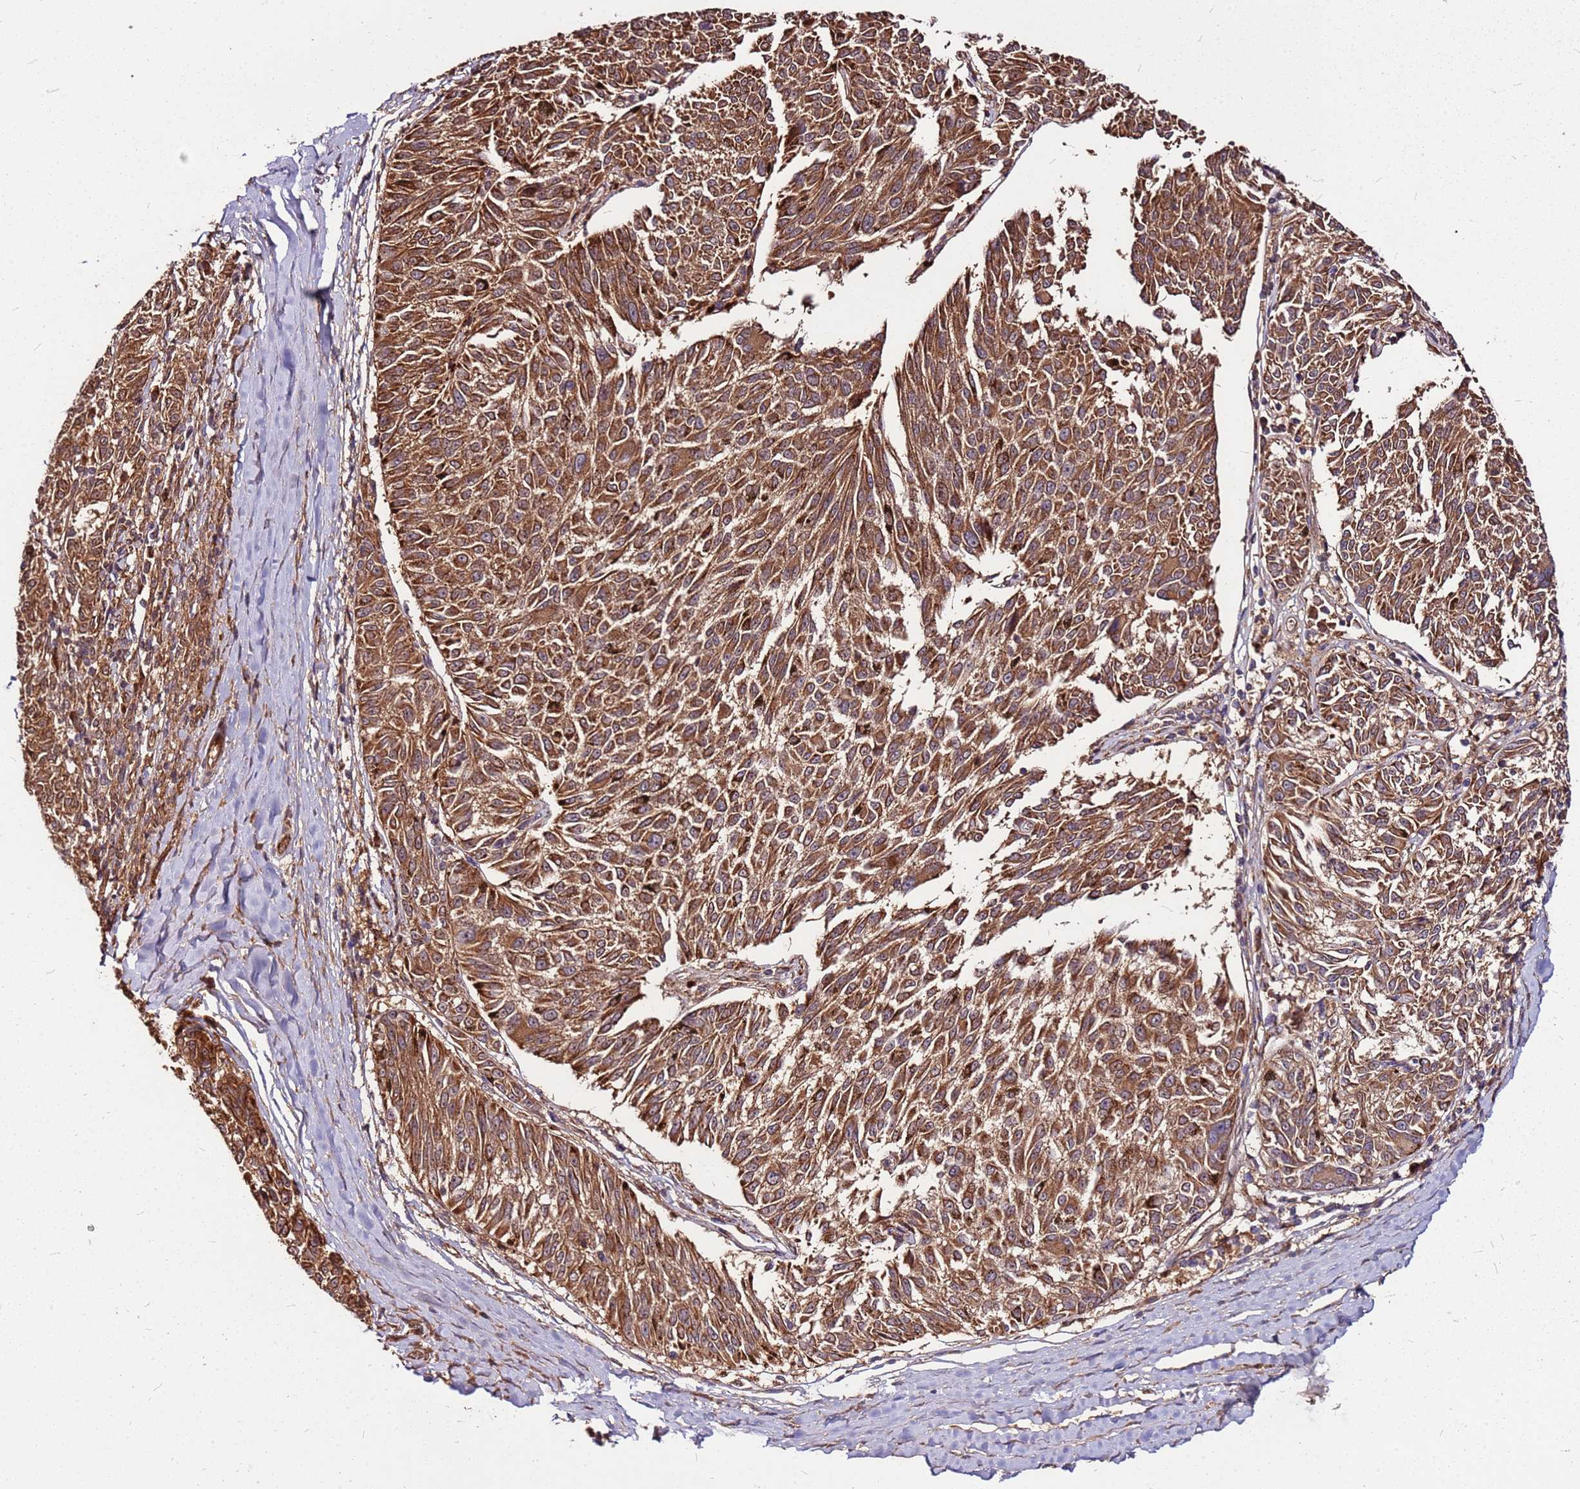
{"staining": {"intensity": "strong", "quantity": ">75%", "location": "cytoplasmic/membranous"}, "tissue": "melanoma", "cell_type": "Tumor cells", "image_type": "cancer", "snomed": [{"axis": "morphology", "description": "Malignant melanoma, NOS"}, {"axis": "topography", "description": "Skin"}], "caption": "Human malignant melanoma stained for a protein (brown) reveals strong cytoplasmic/membranous positive positivity in about >75% of tumor cells.", "gene": "LYPLAL1", "patient": {"sex": "female", "age": 72}}